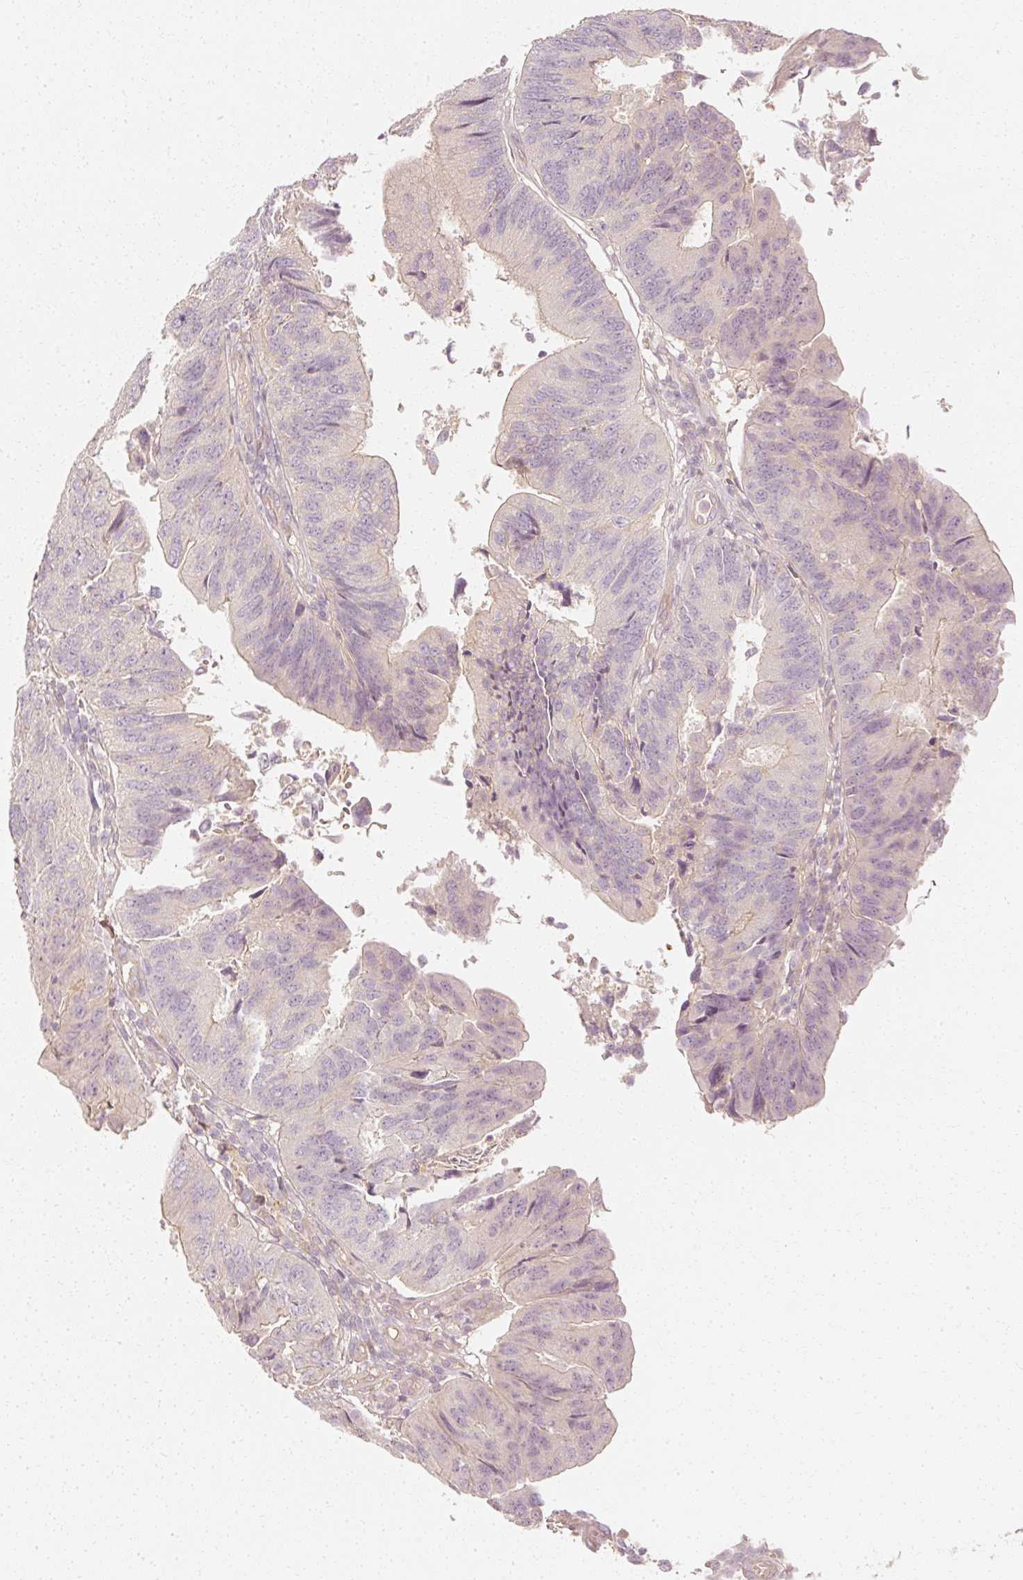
{"staining": {"intensity": "negative", "quantity": "none", "location": "none"}, "tissue": "colorectal cancer", "cell_type": "Tumor cells", "image_type": "cancer", "snomed": [{"axis": "morphology", "description": "Adenocarcinoma, NOS"}, {"axis": "topography", "description": "Colon"}], "caption": "High magnification brightfield microscopy of colorectal adenocarcinoma stained with DAB (brown) and counterstained with hematoxylin (blue): tumor cells show no significant expression.", "gene": "GNAQ", "patient": {"sex": "female", "age": 67}}